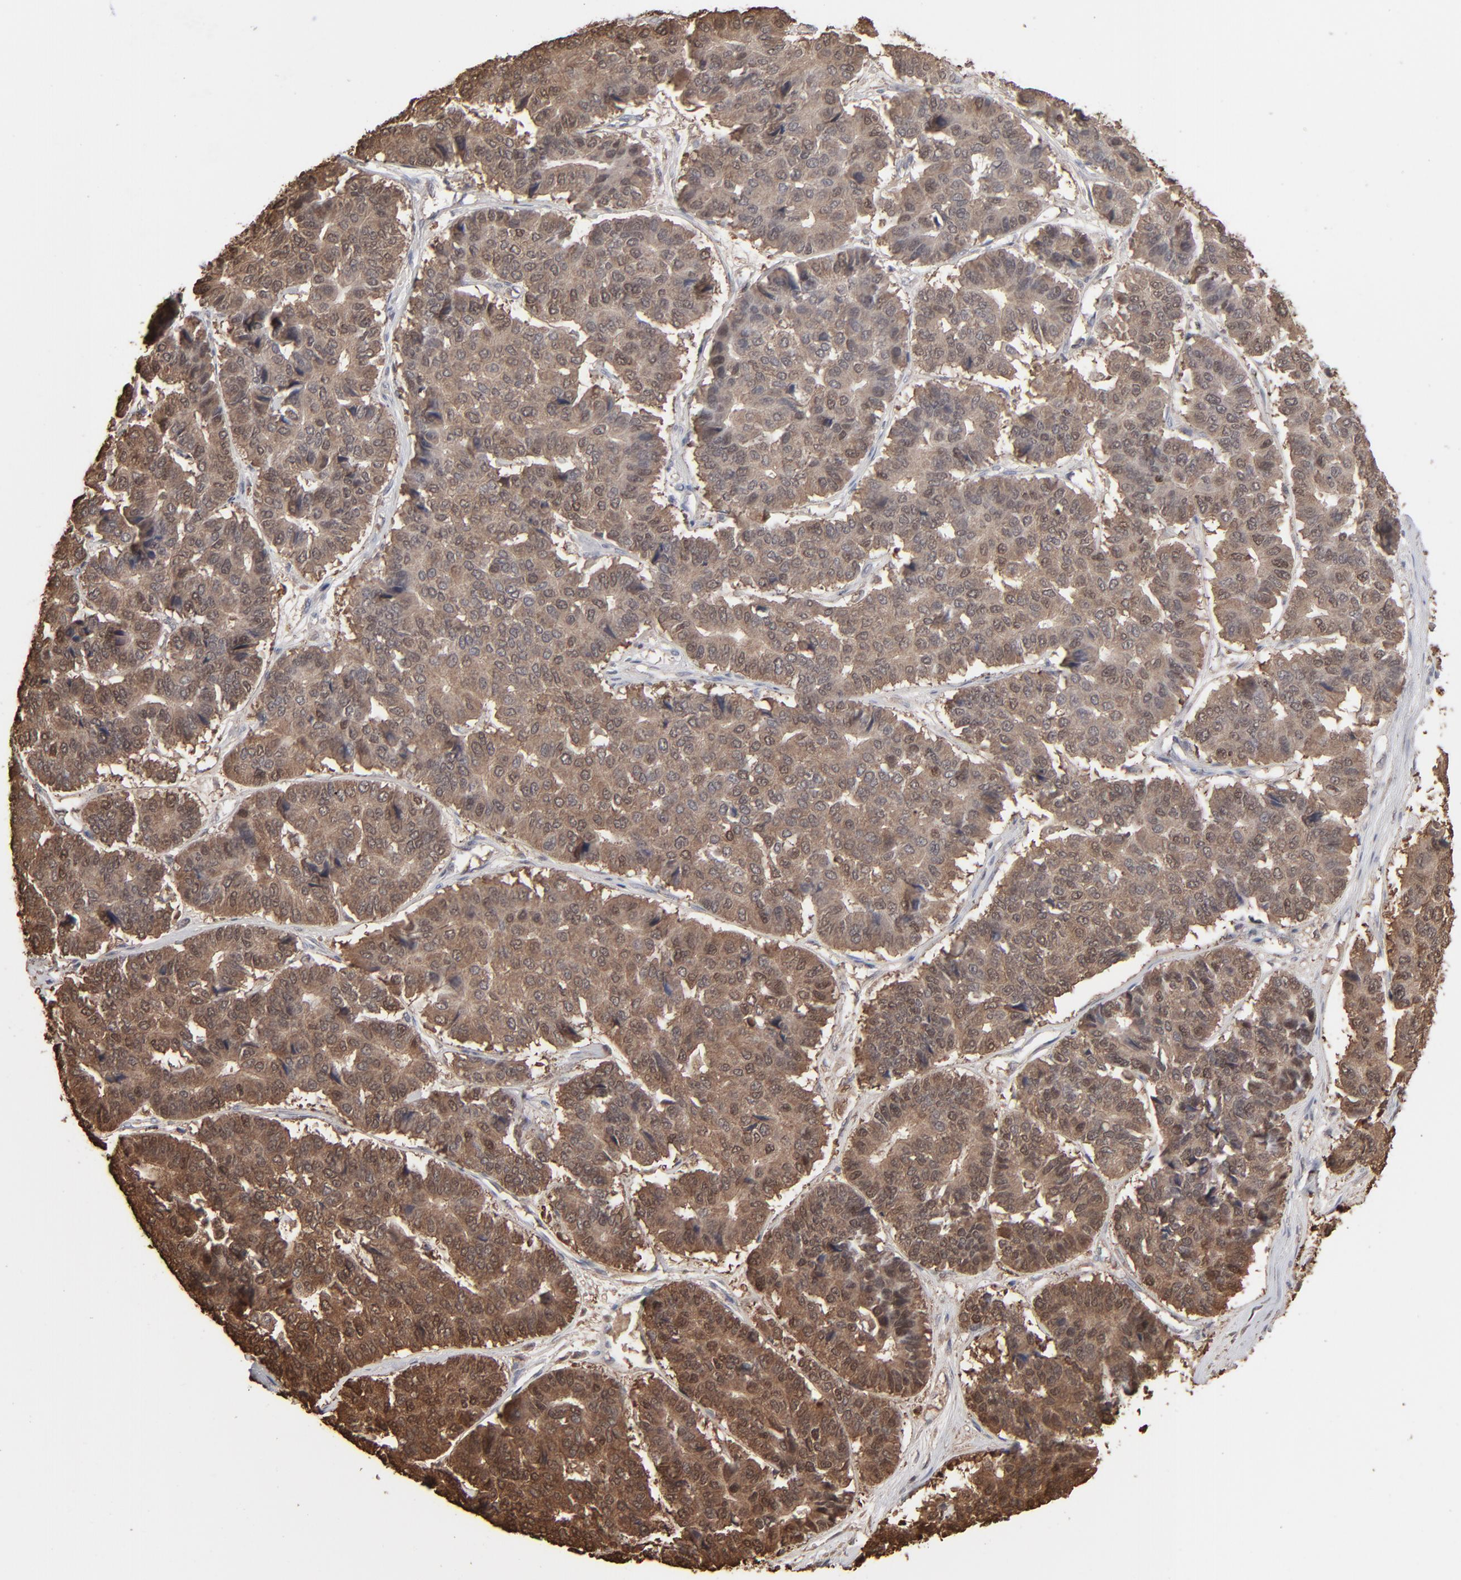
{"staining": {"intensity": "strong", "quantity": ">75%", "location": "cytoplasmic/membranous"}, "tissue": "pancreatic cancer", "cell_type": "Tumor cells", "image_type": "cancer", "snomed": [{"axis": "morphology", "description": "Adenocarcinoma, NOS"}, {"axis": "topography", "description": "Pancreas"}], "caption": "Protein expression analysis of human adenocarcinoma (pancreatic) reveals strong cytoplasmic/membranous positivity in about >75% of tumor cells.", "gene": "NME1-NME2", "patient": {"sex": "male", "age": 50}}